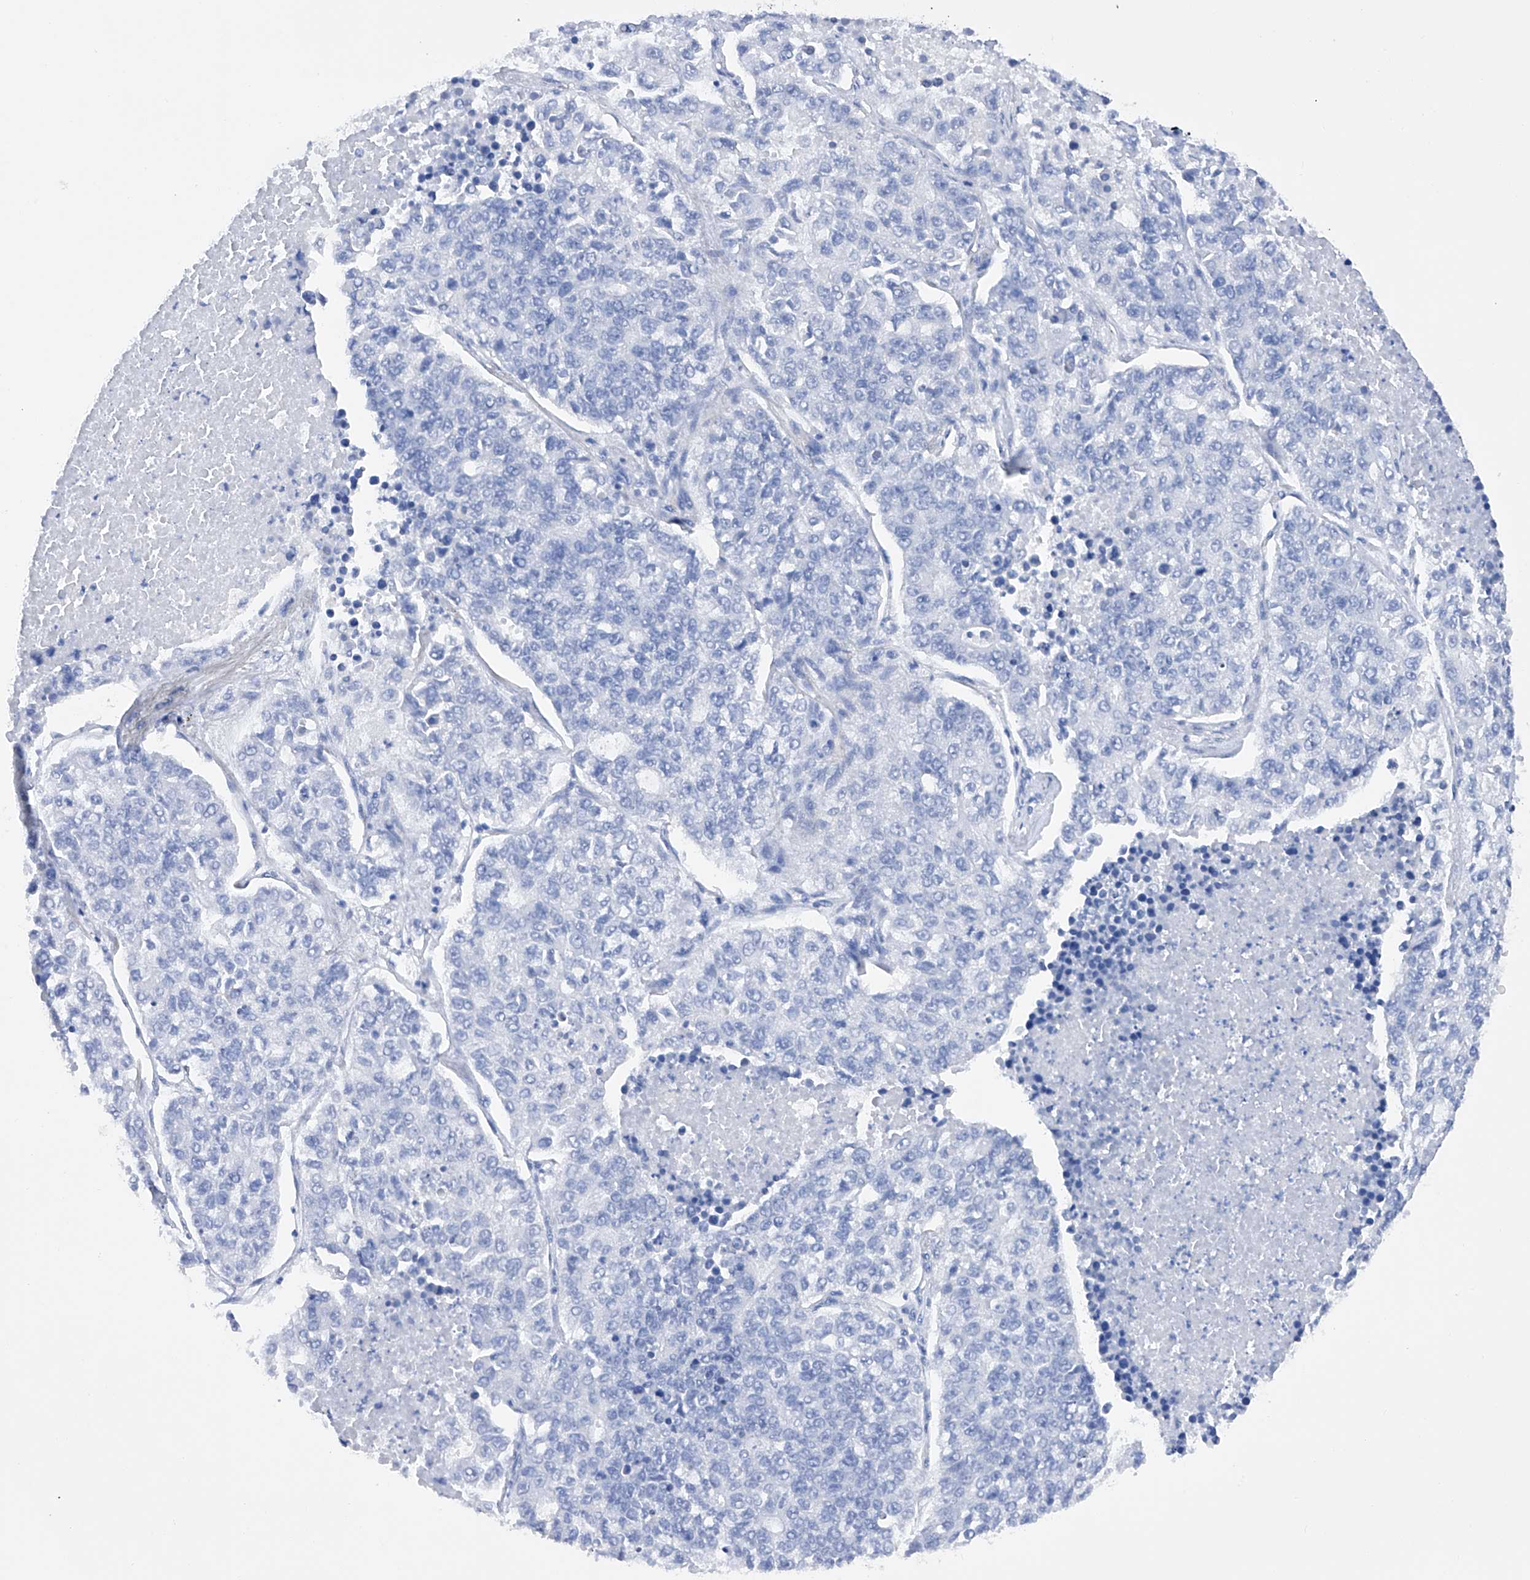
{"staining": {"intensity": "negative", "quantity": "none", "location": "none"}, "tissue": "lung cancer", "cell_type": "Tumor cells", "image_type": "cancer", "snomed": [{"axis": "morphology", "description": "Adenocarcinoma, NOS"}, {"axis": "topography", "description": "Lung"}], "caption": "Protein analysis of adenocarcinoma (lung) exhibits no significant positivity in tumor cells.", "gene": "FLG", "patient": {"sex": "male", "age": 49}}